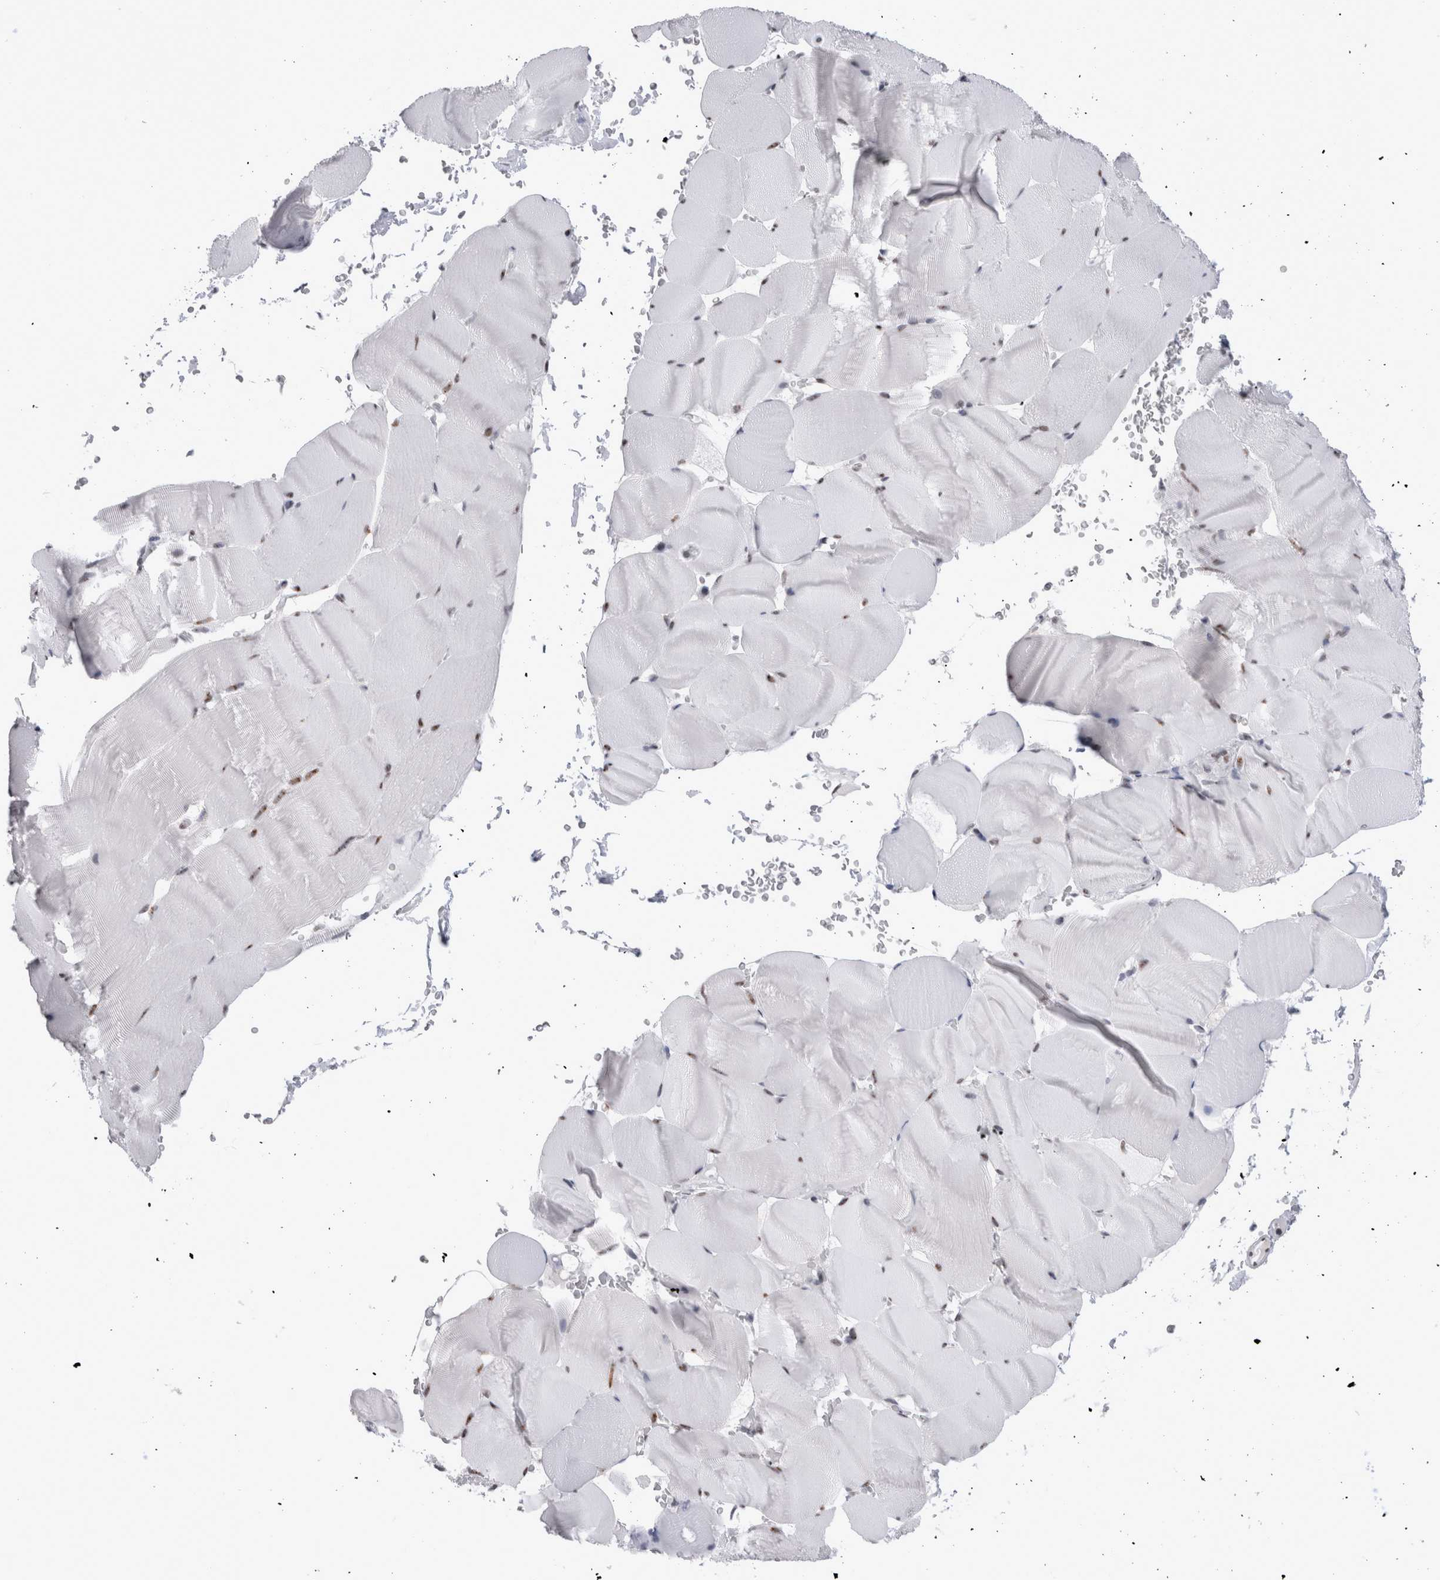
{"staining": {"intensity": "moderate", "quantity": "<25%", "location": "nuclear"}, "tissue": "skeletal muscle", "cell_type": "Myocytes", "image_type": "normal", "snomed": [{"axis": "morphology", "description": "Normal tissue, NOS"}, {"axis": "topography", "description": "Skeletal muscle"}], "caption": "DAB (3,3'-diaminobenzidine) immunohistochemical staining of benign human skeletal muscle displays moderate nuclear protein staining in approximately <25% of myocytes. The protein of interest is stained brown, and the nuclei are stained in blue (DAB (3,3'-diaminobenzidine) IHC with brightfield microscopy, high magnification).", "gene": "API5", "patient": {"sex": "male", "age": 62}}